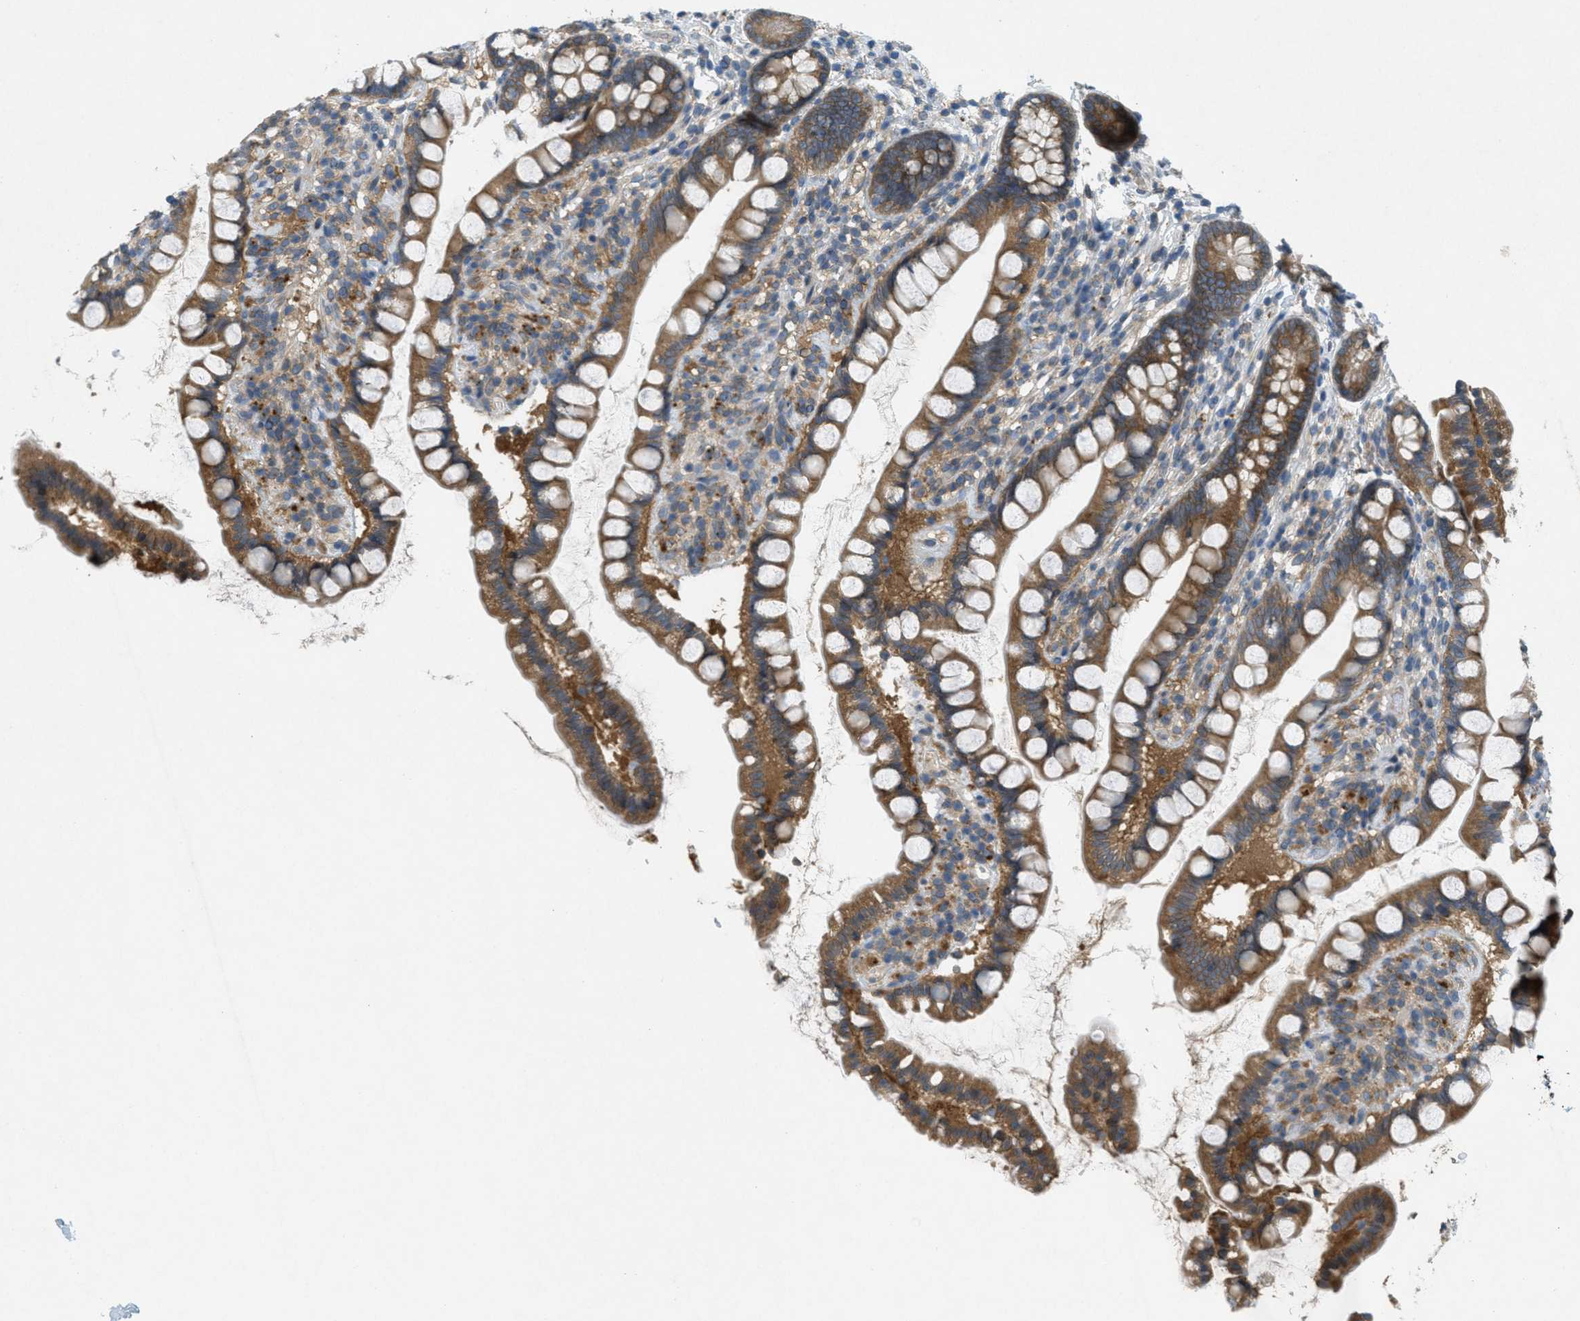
{"staining": {"intensity": "strong", "quantity": ">75%", "location": "cytoplasmic/membranous"}, "tissue": "small intestine", "cell_type": "Glandular cells", "image_type": "normal", "snomed": [{"axis": "morphology", "description": "Normal tissue, NOS"}, {"axis": "topography", "description": "Small intestine"}], "caption": "An image of small intestine stained for a protein displays strong cytoplasmic/membranous brown staining in glandular cells. (Brightfield microscopy of DAB IHC at high magnification).", "gene": "SIGMAR1", "patient": {"sex": "female", "age": 84}}